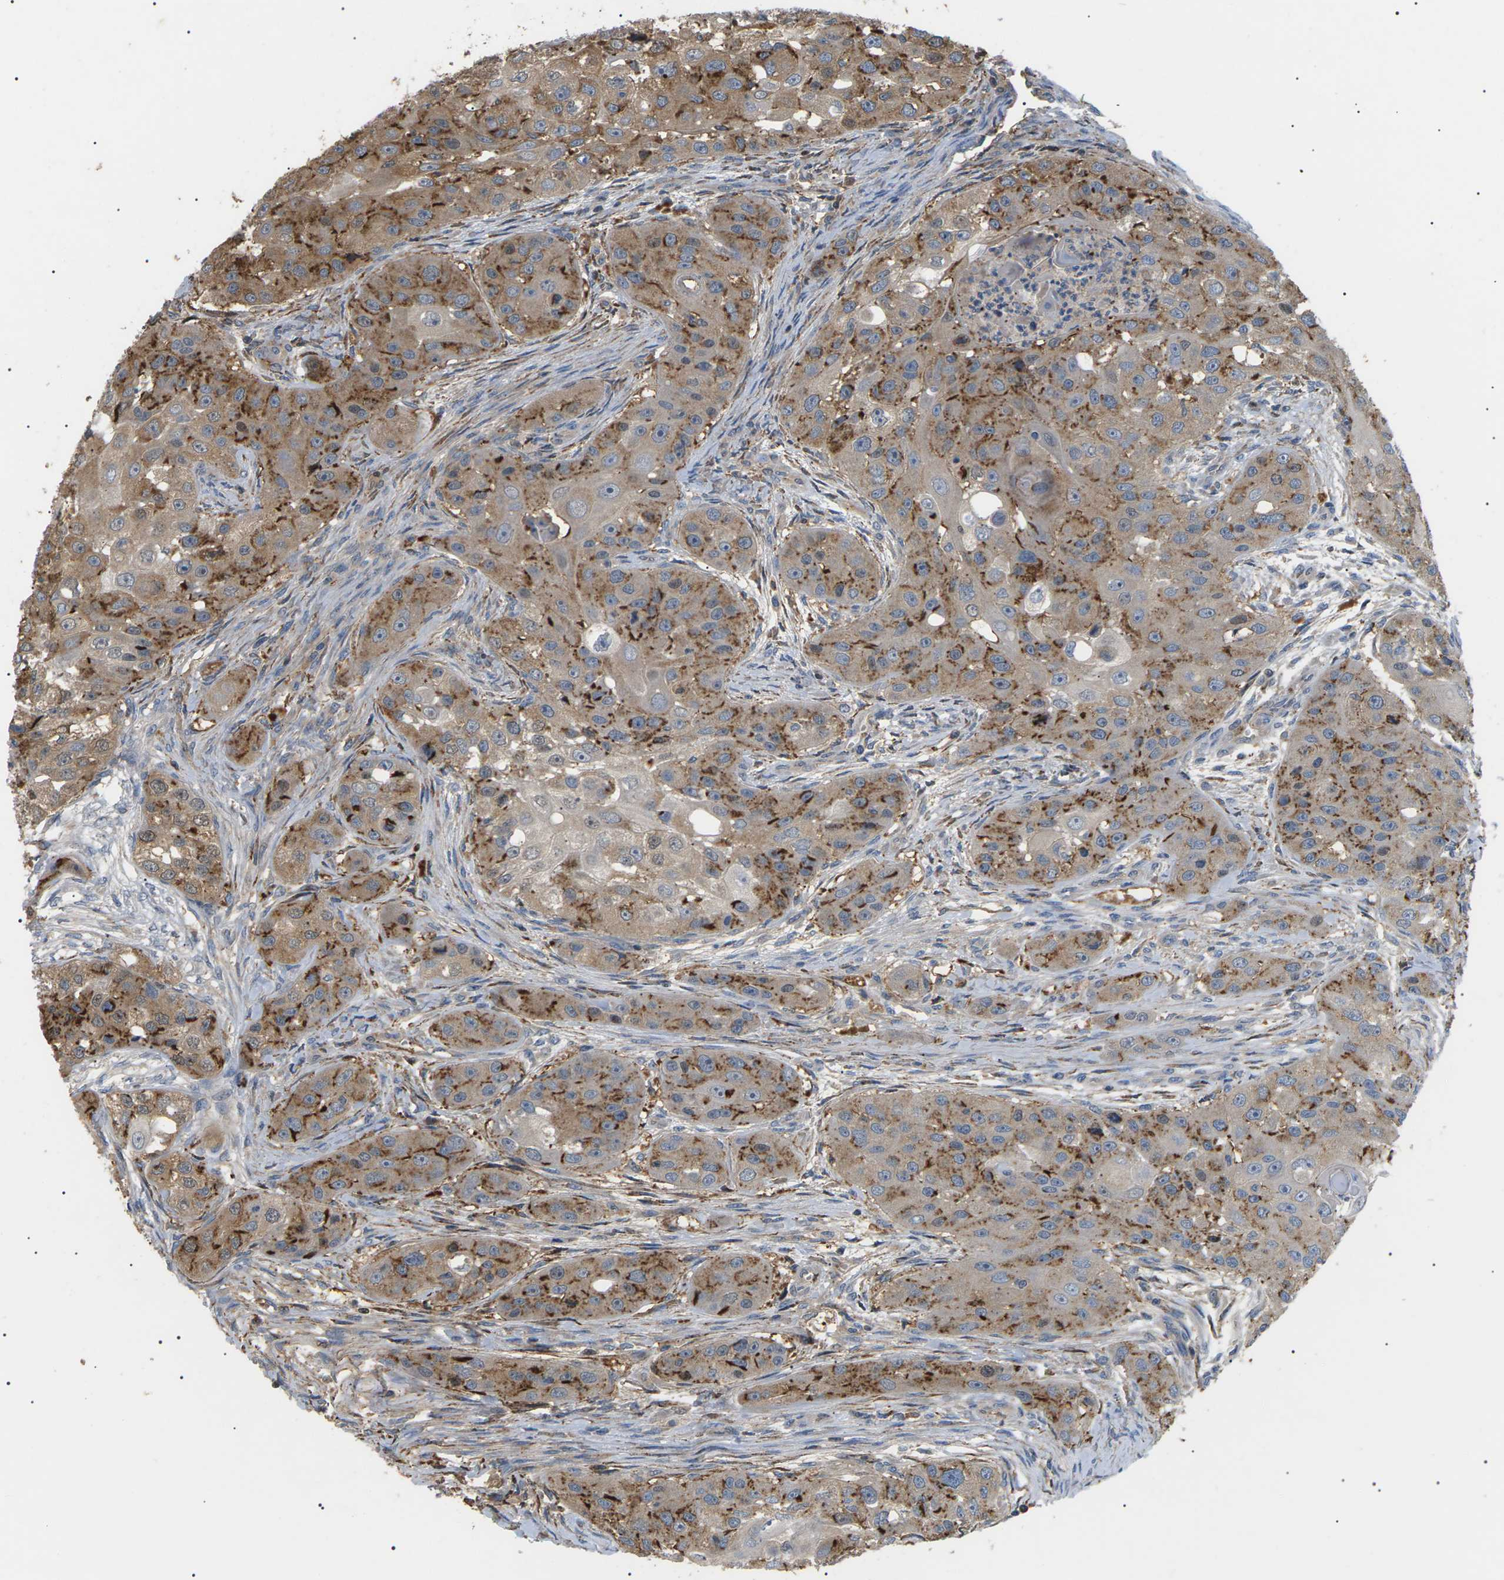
{"staining": {"intensity": "moderate", "quantity": ">75%", "location": "cytoplasmic/membranous"}, "tissue": "head and neck cancer", "cell_type": "Tumor cells", "image_type": "cancer", "snomed": [{"axis": "morphology", "description": "Normal tissue, NOS"}, {"axis": "morphology", "description": "Squamous cell carcinoma, NOS"}, {"axis": "topography", "description": "Skeletal muscle"}, {"axis": "topography", "description": "Head-Neck"}], "caption": "Human head and neck squamous cell carcinoma stained with a brown dye demonstrates moderate cytoplasmic/membranous positive positivity in approximately >75% of tumor cells.", "gene": "TMTC4", "patient": {"sex": "male", "age": 51}}